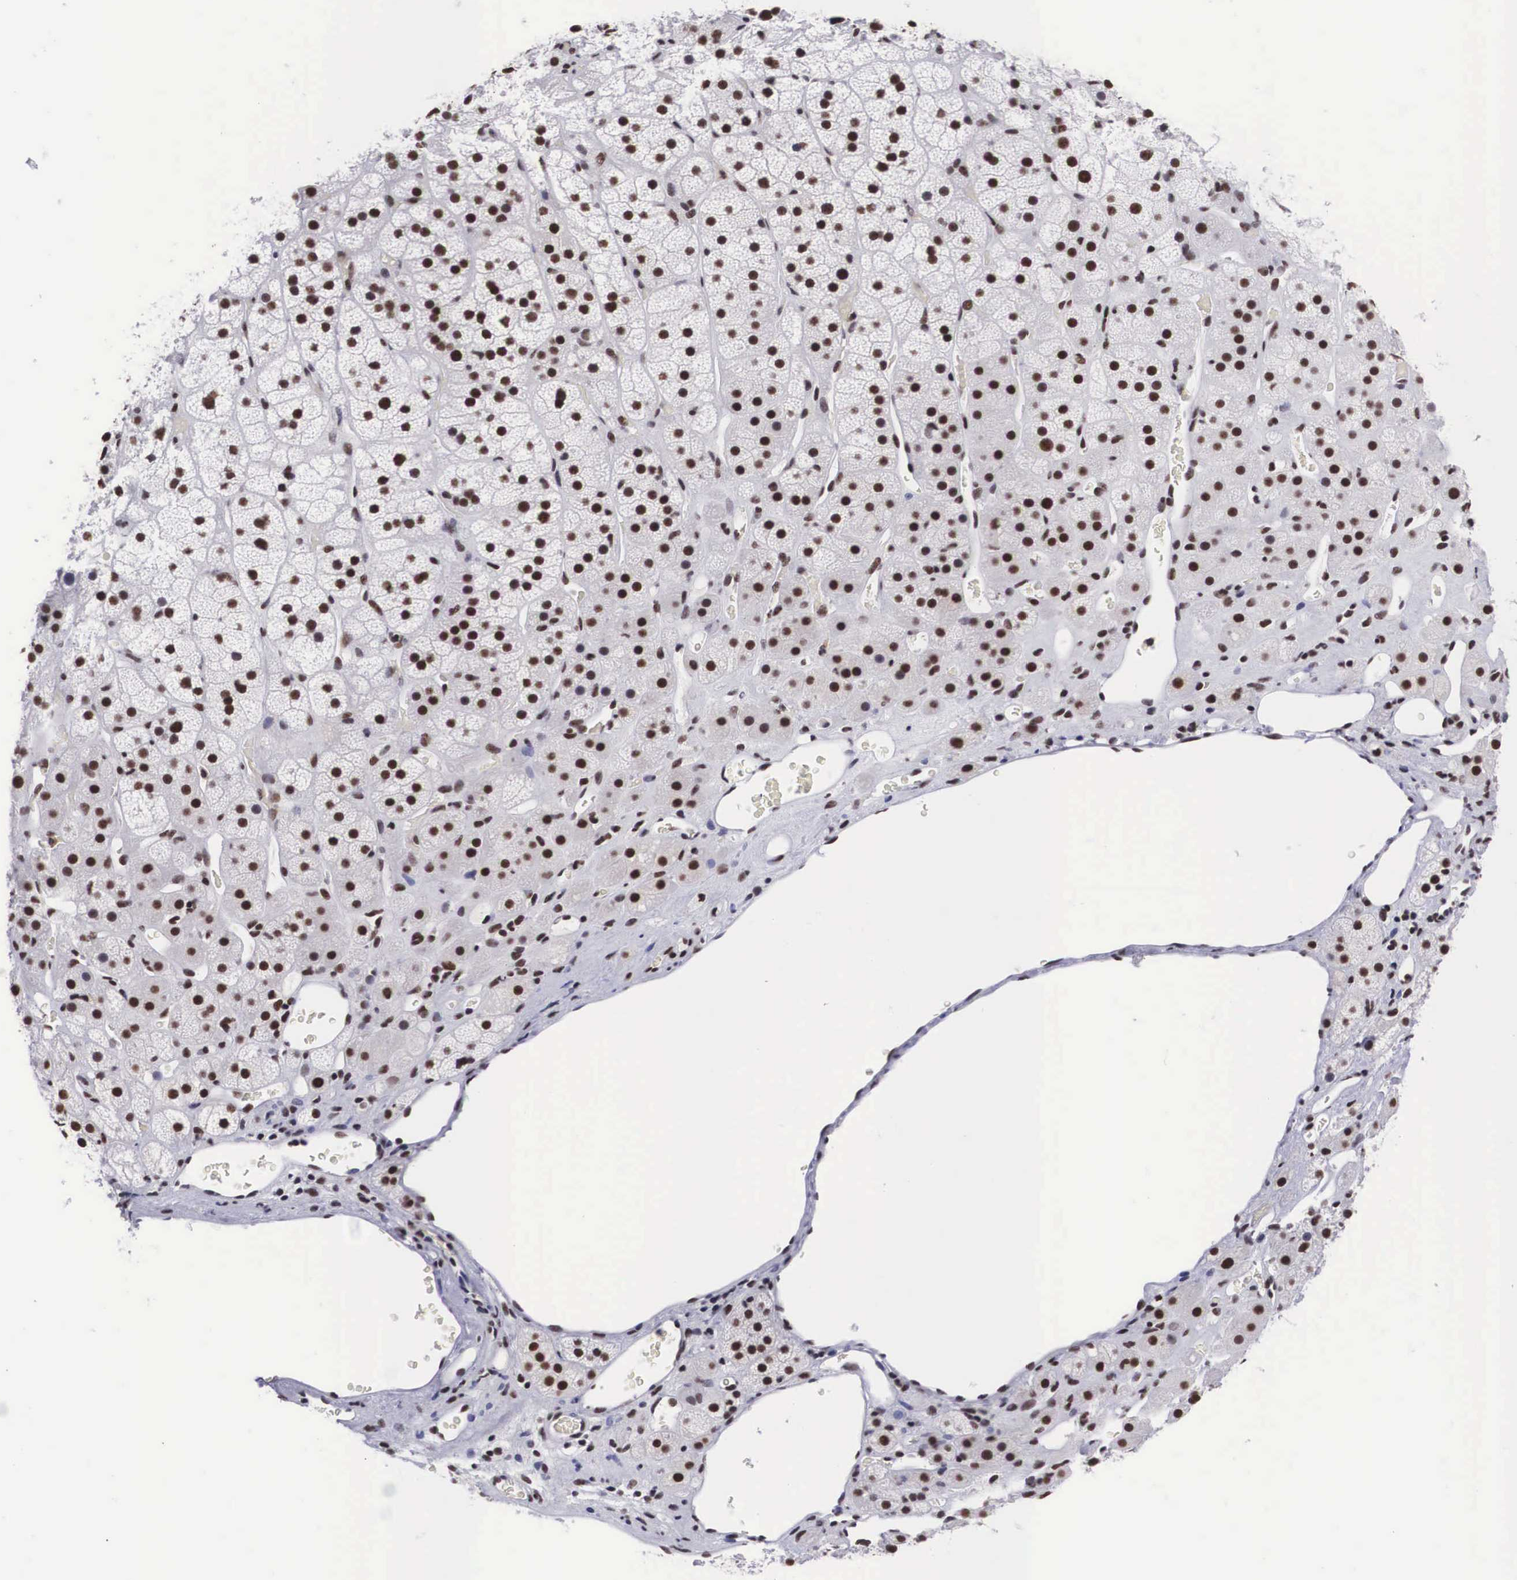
{"staining": {"intensity": "strong", "quantity": ">75%", "location": "nuclear"}, "tissue": "adrenal gland", "cell_type": "Glandular cells", "image_type": "normal", "snomed": [{"axis": "morphology", "description": "Normal tissue, NOS"}, {"axis": "topography", "description": "Adrenal gland"}], "caption": "Glandular cells exhibit high levels of strong nuclear staining in about >75% of cells in unremarkable adrenal gland.", "gene": "SF3A1", "patient": {"sex": "male", "age": 57}}